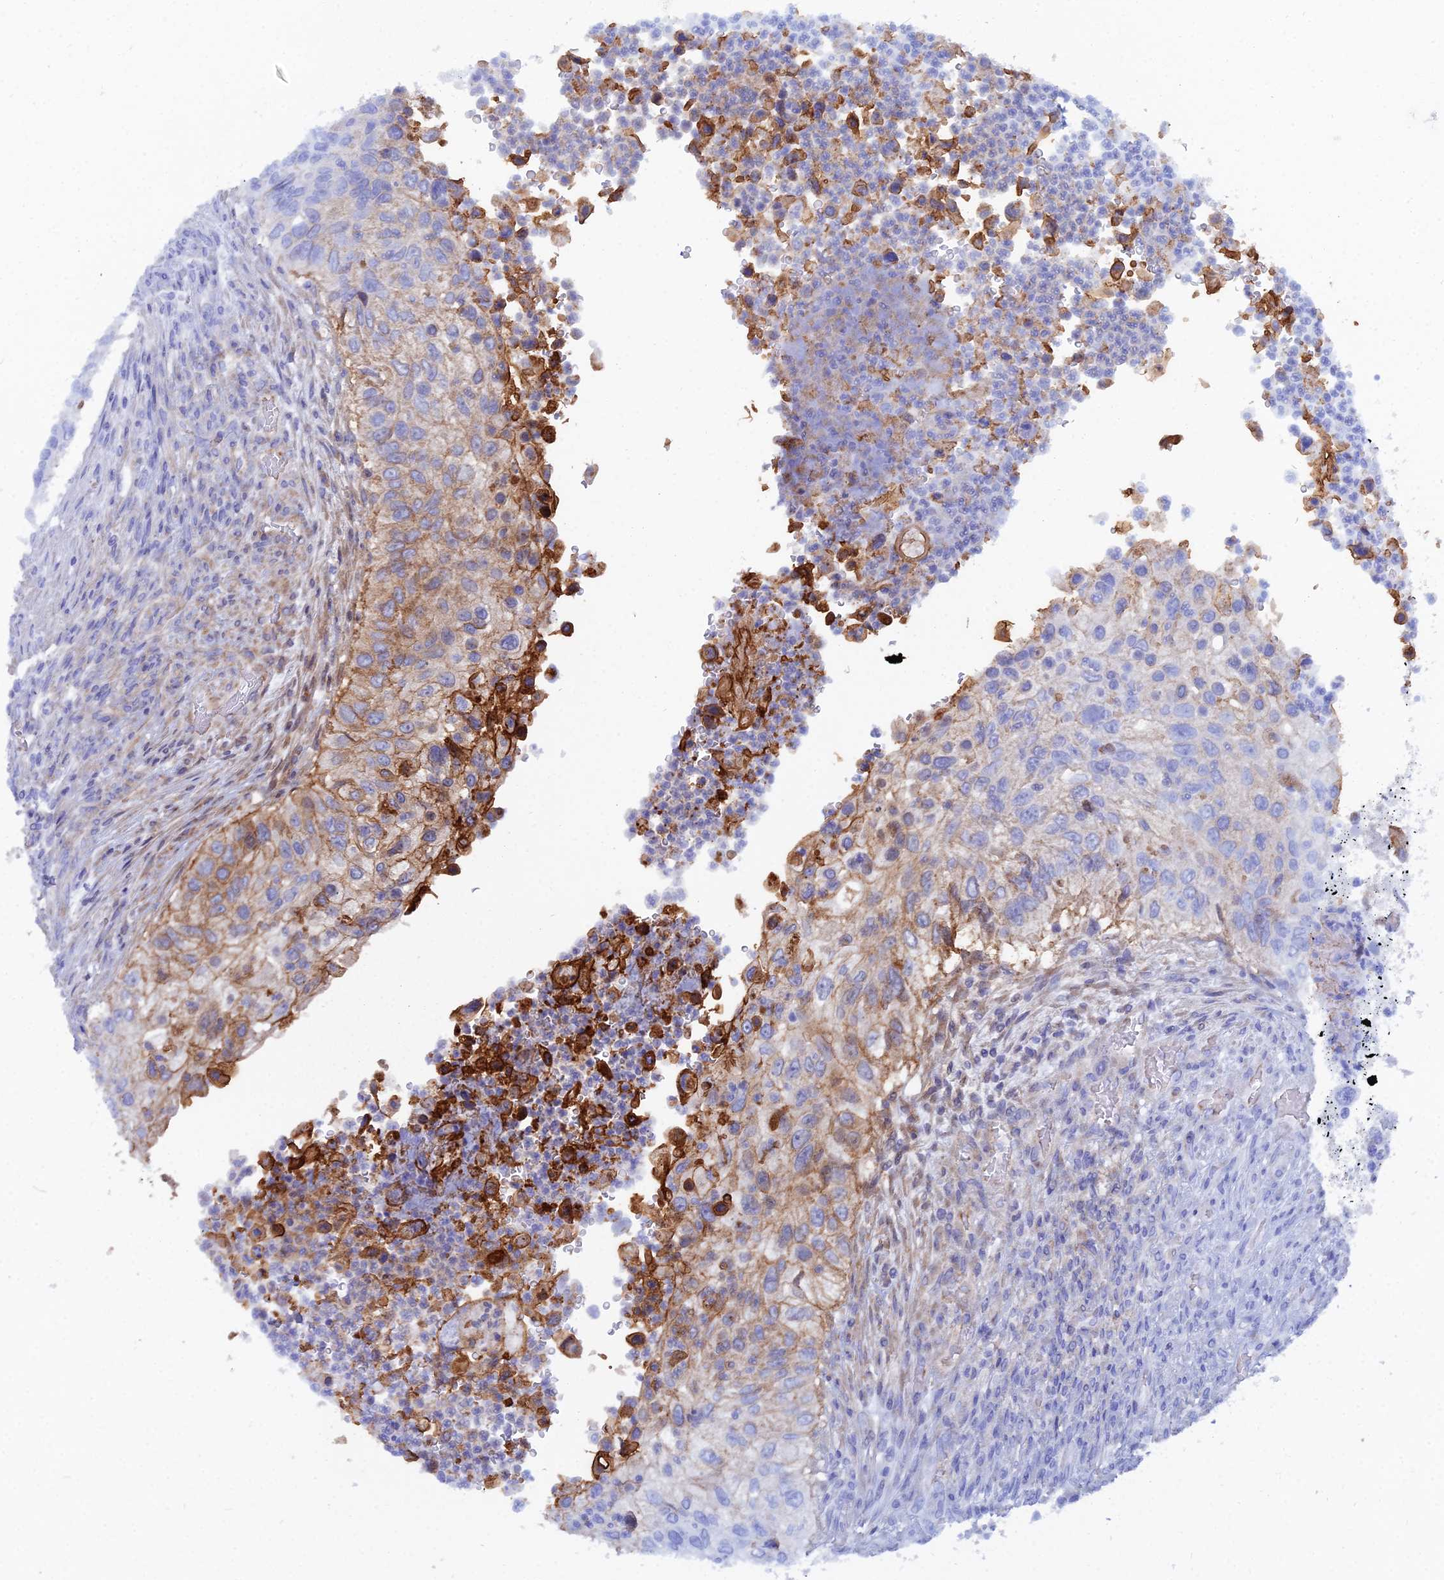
{"staining": {"intensity": "moderate", "quantity": "25%-75%", "location": "cytoplasmic/membranous"}, "tissue": "urothelial cancer", "cell_type": "Tumor cells", "image_type": "cancer", "snomed": [{"axis": "morphology", "description": "Urothelial carcinoma, High grade"}, {"axis": "topography", "description": "Urinary bladder"}], "caption": "DAB immunohistochemical staining of human high-grade urothelial carcinoma reveals moderate cytoplasmic/membranous protein expression in about 25%-75% of tumor cells.", "gene": "TRIM43B", "patient": {"sex": "female", "age": 60}}